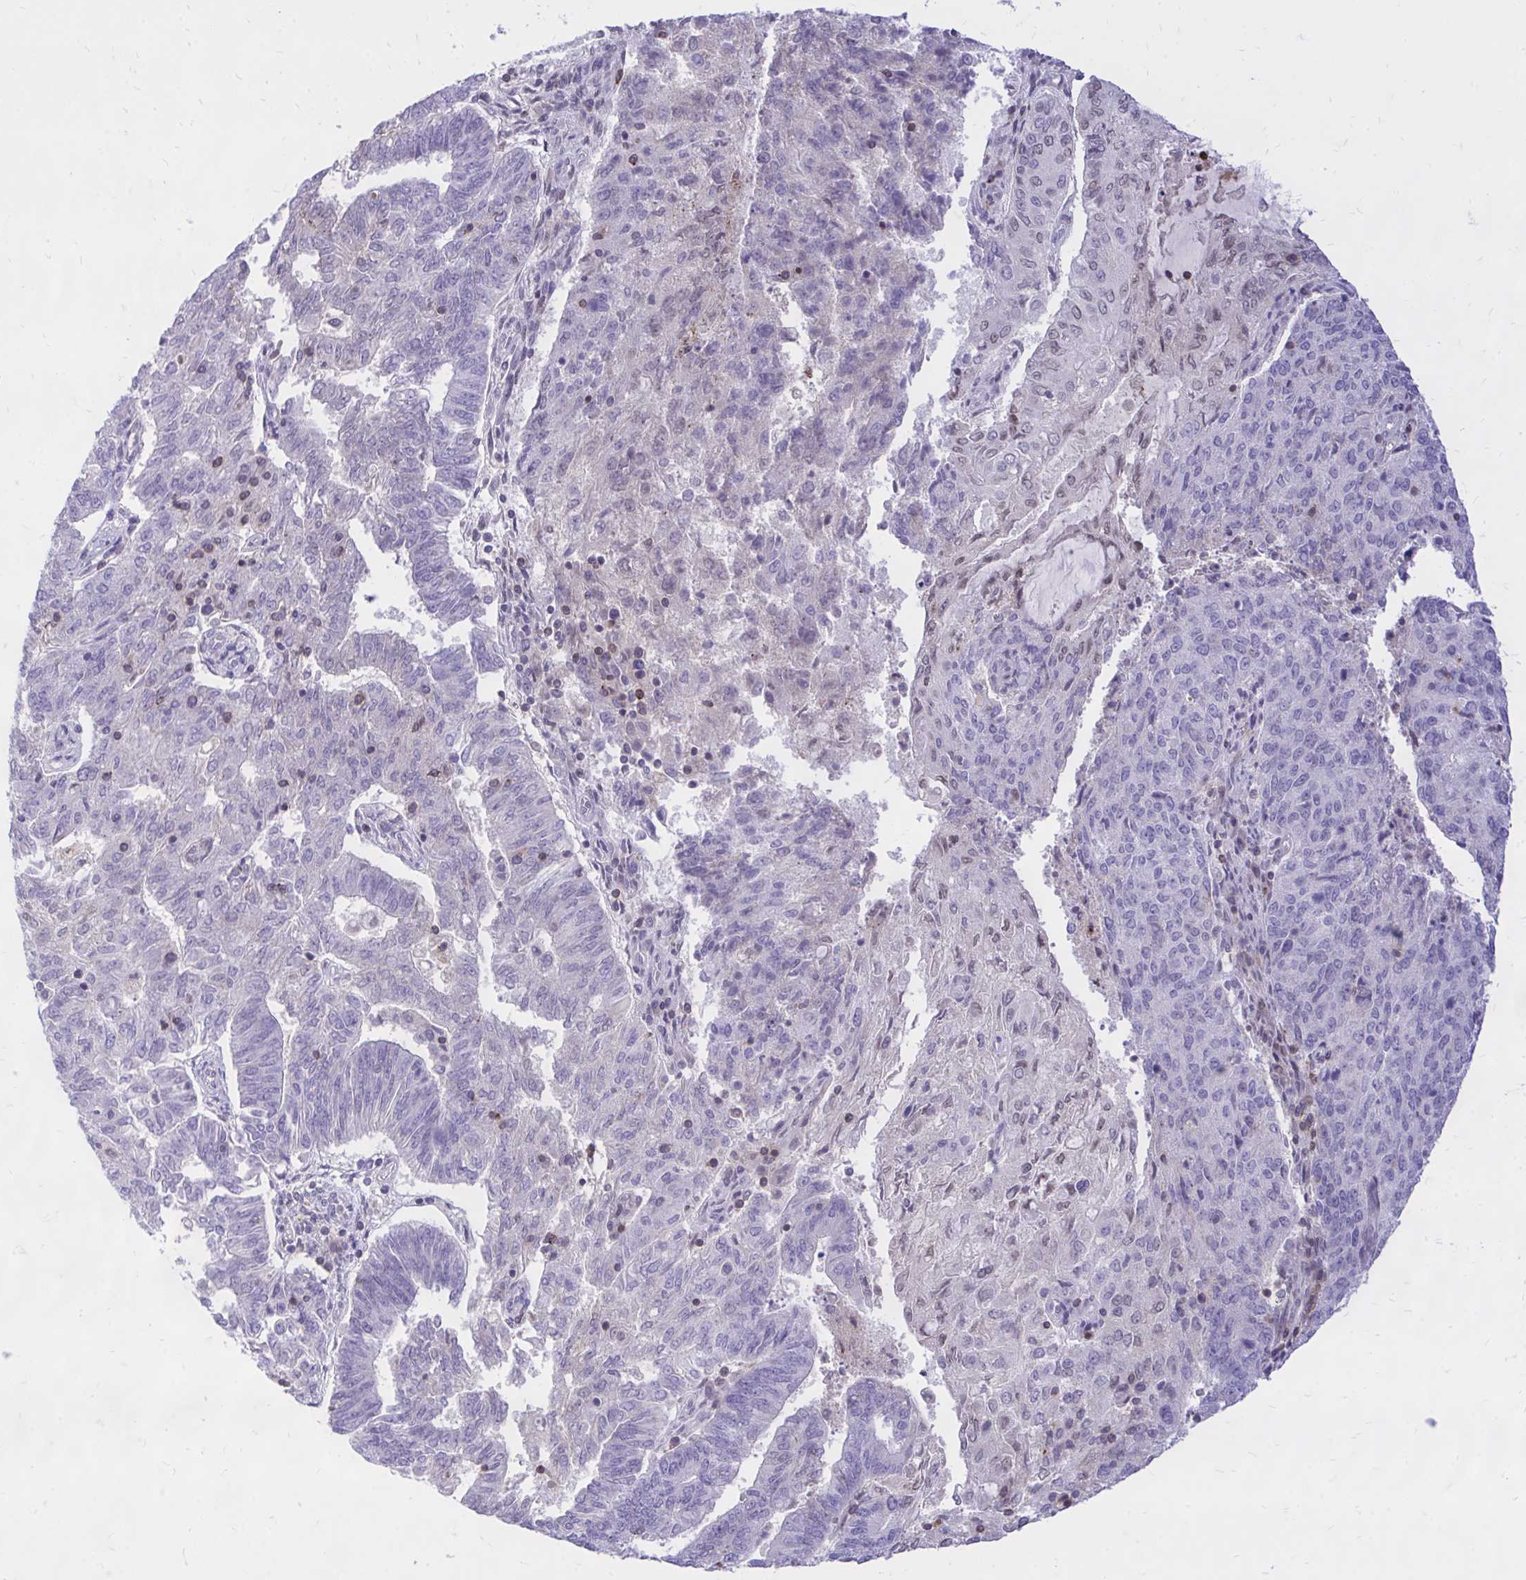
{"staining": {"intensity": "negative", "quantity": "none", "location": "none"}, "tissue": "endometrial cancer", "cell_type": "Tumor cells", "image_type": "cancer", "snomed": [{"axis": "morphology", "description": "Adenocarcinoma, NOS"}, {"axis": "topography", "description": "Endometrium"}], "caption": "A photomicrograph of human endometrial cancer is negative for staining in tumor cells.", "gene": "CXCL8", "patient": {"sex": "female", "age": 82}}